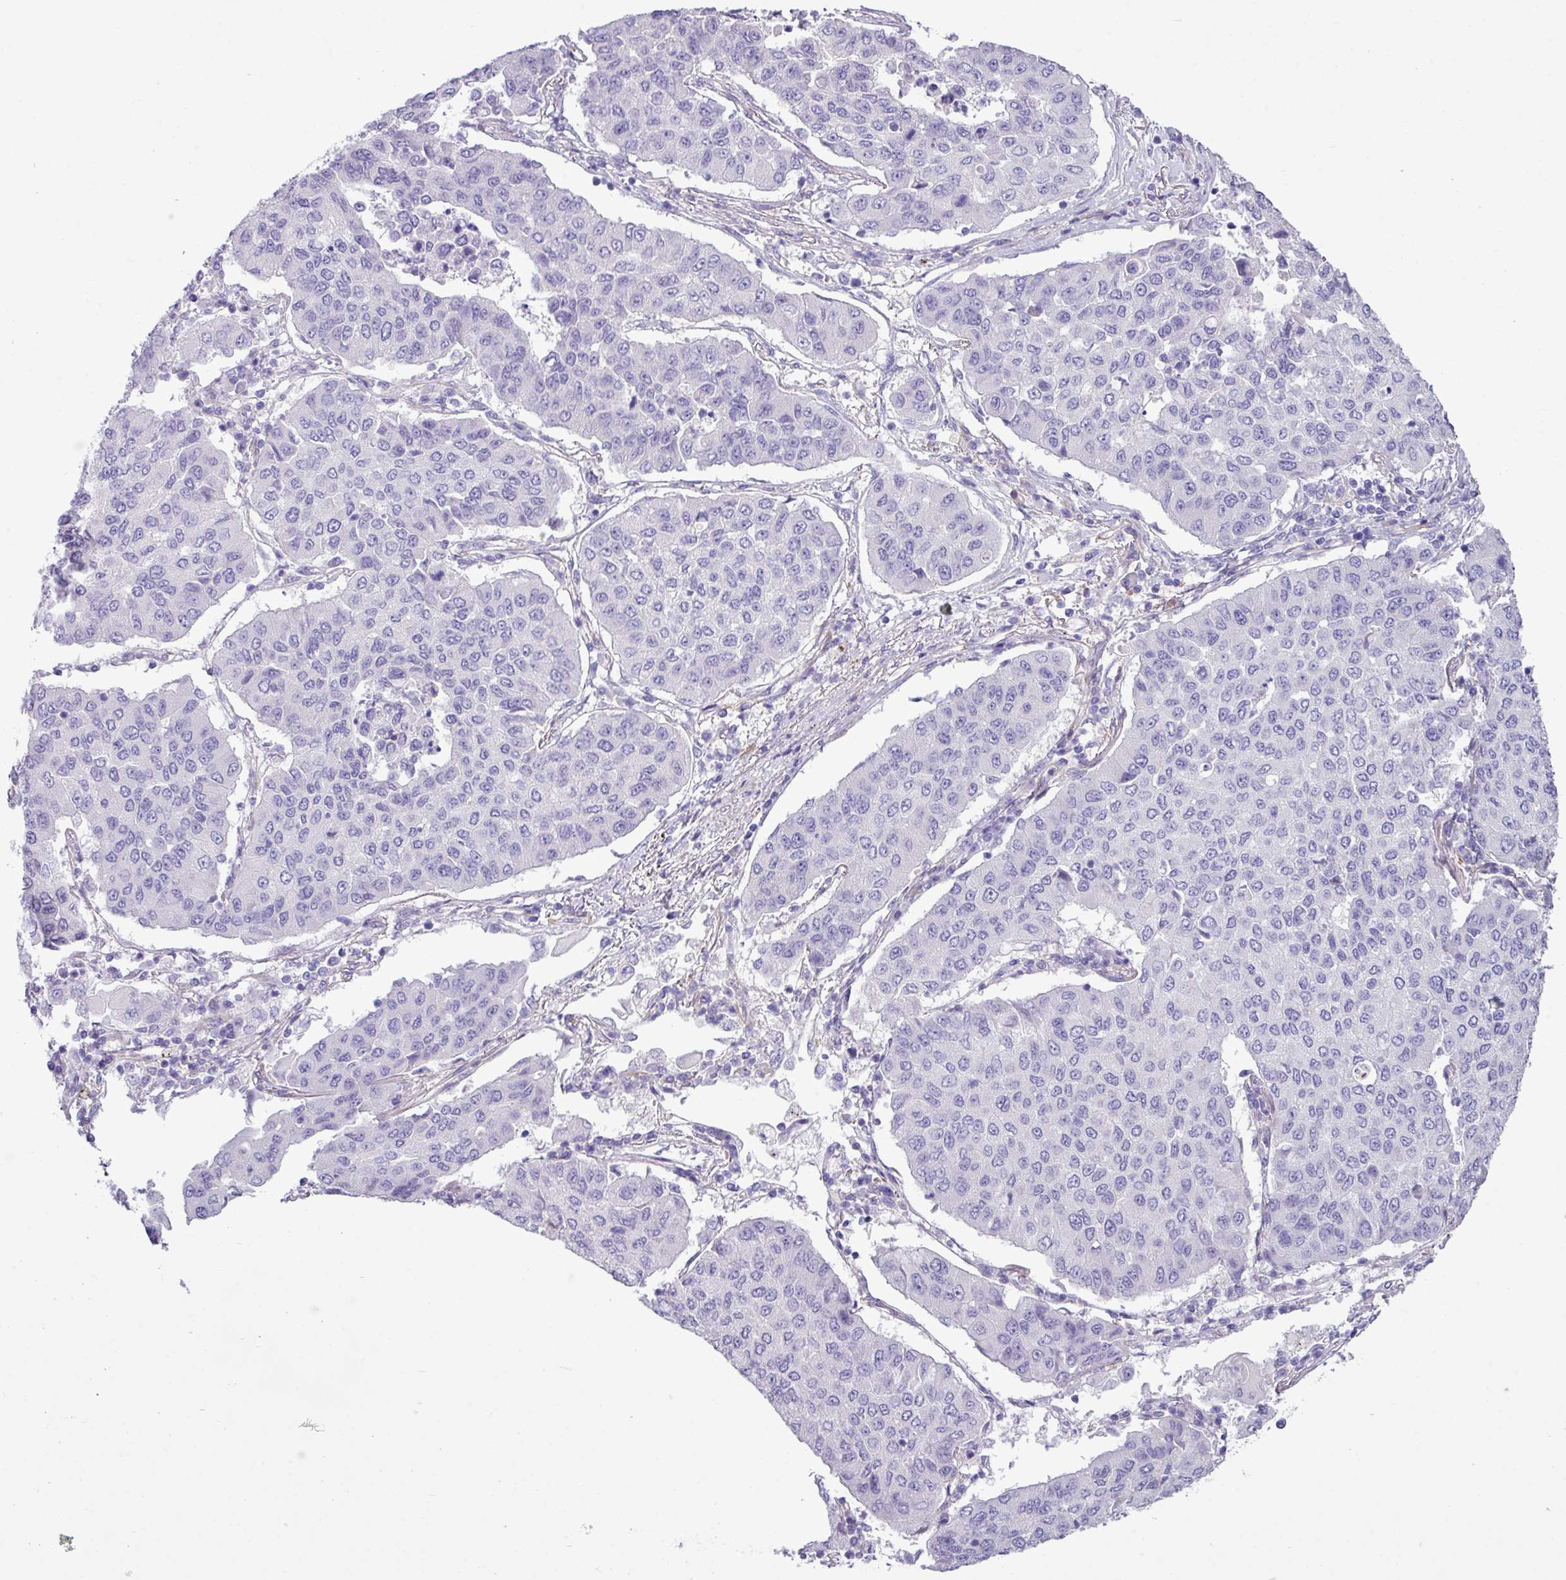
{"staining": {"intensity": "negative", "quantity": "none", "location": "none"}, "tissue": "lung cancer", "cell_type": "Tumor cells", "image_type": "cancer", "snomed": [{"axis": "morphology", "description": "Squamous cell carcinoma, NOS"}, {"axis": "topography", "description": "Lung"}], "caption": "A micrograph of squamous cell carcinoma (lung) stained for a protein shows no brown staining in tumor cells. The staining is performed using DAB brown chromogen with nuclei counter-stained in using hematoxylin.", "gene": "KIRREL3", "patient": {"sex": "male", "age": 74}}